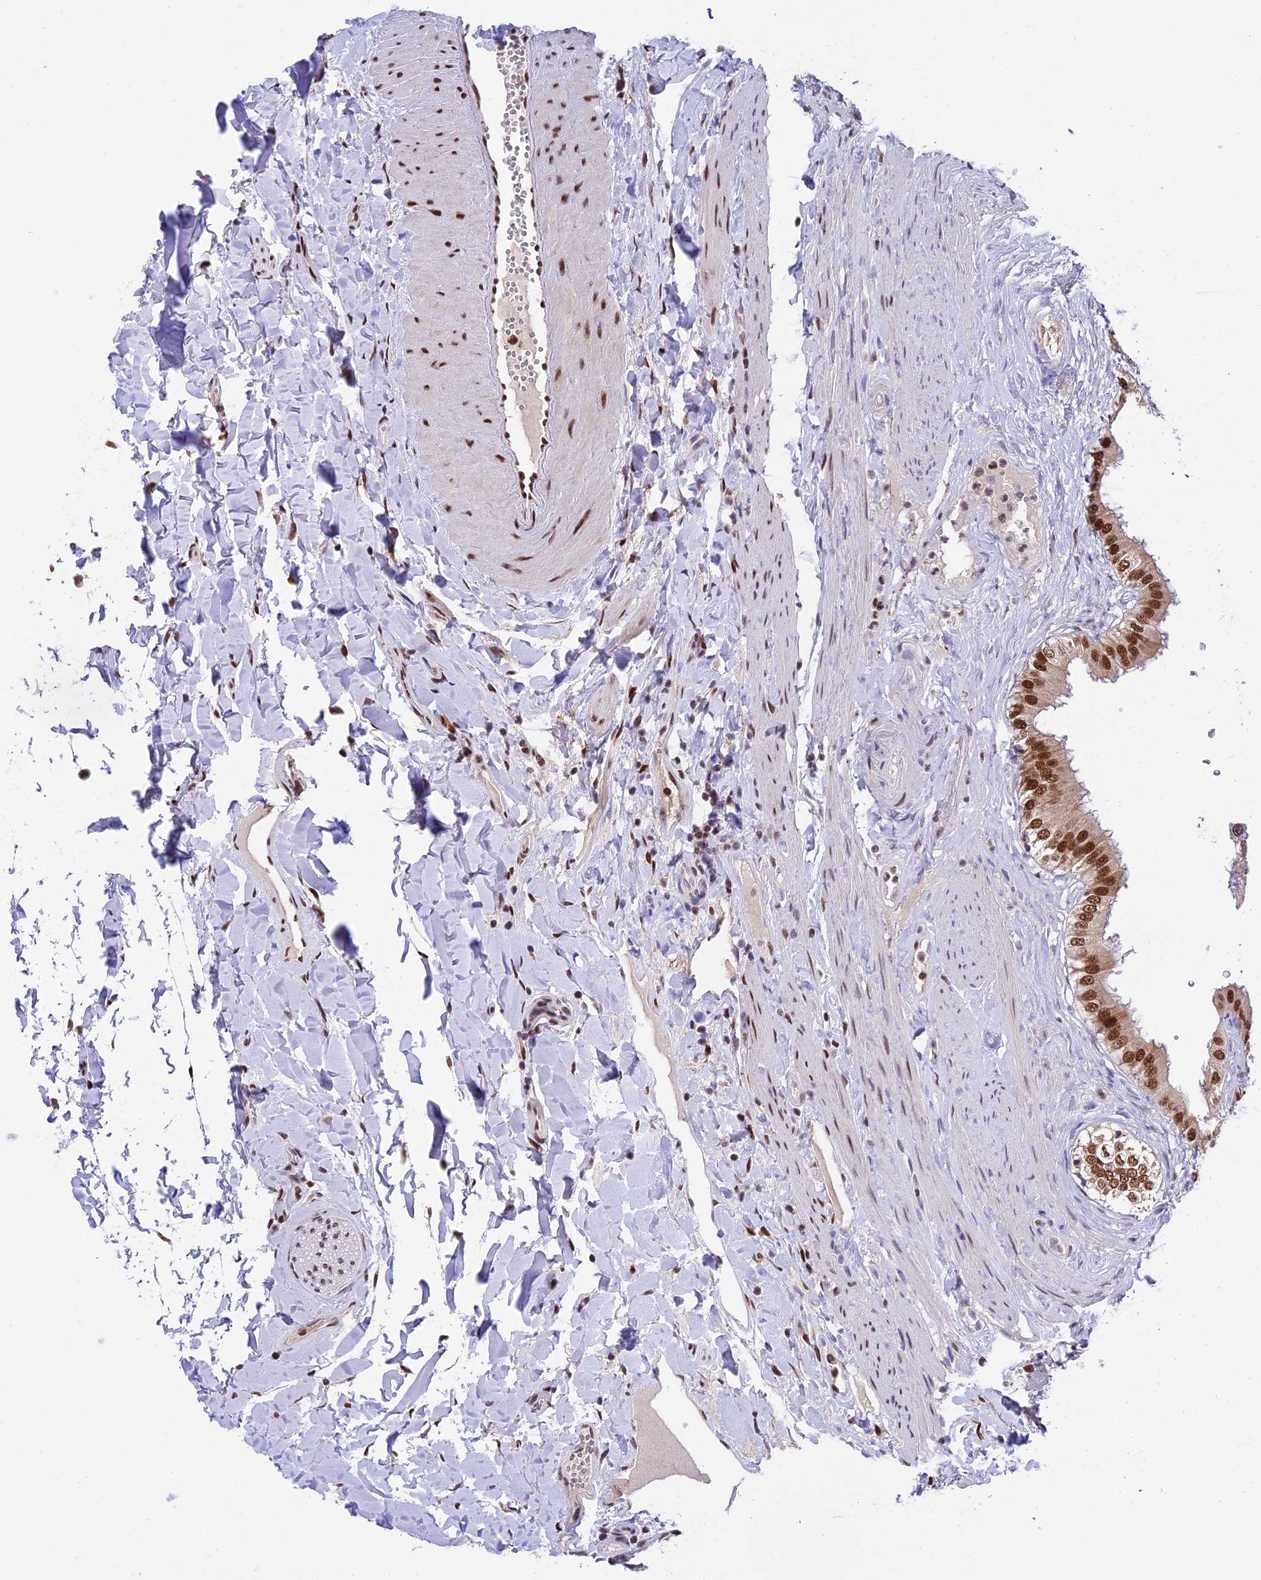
{"staining": {"intensity": "strong", "quantity": ">75%", "location": "nuclear"}, "tissue": "gallbladder", "cell_type": "Glandular cells", "image_type": "normal", "snomed": [{"axis": "morphology", "description": "Normal tissue, NOS"}, {"axis": "topography", "description": "Gallbladder"}], "caption": "This photomicrograph demonstrates immunohistochemistry staining of benign human gallbladder, with high strong nuclear positivity in about >75% of glandular cells.", "gene": "RAMACL", "patient": {"sex": "female", "age": 61}}